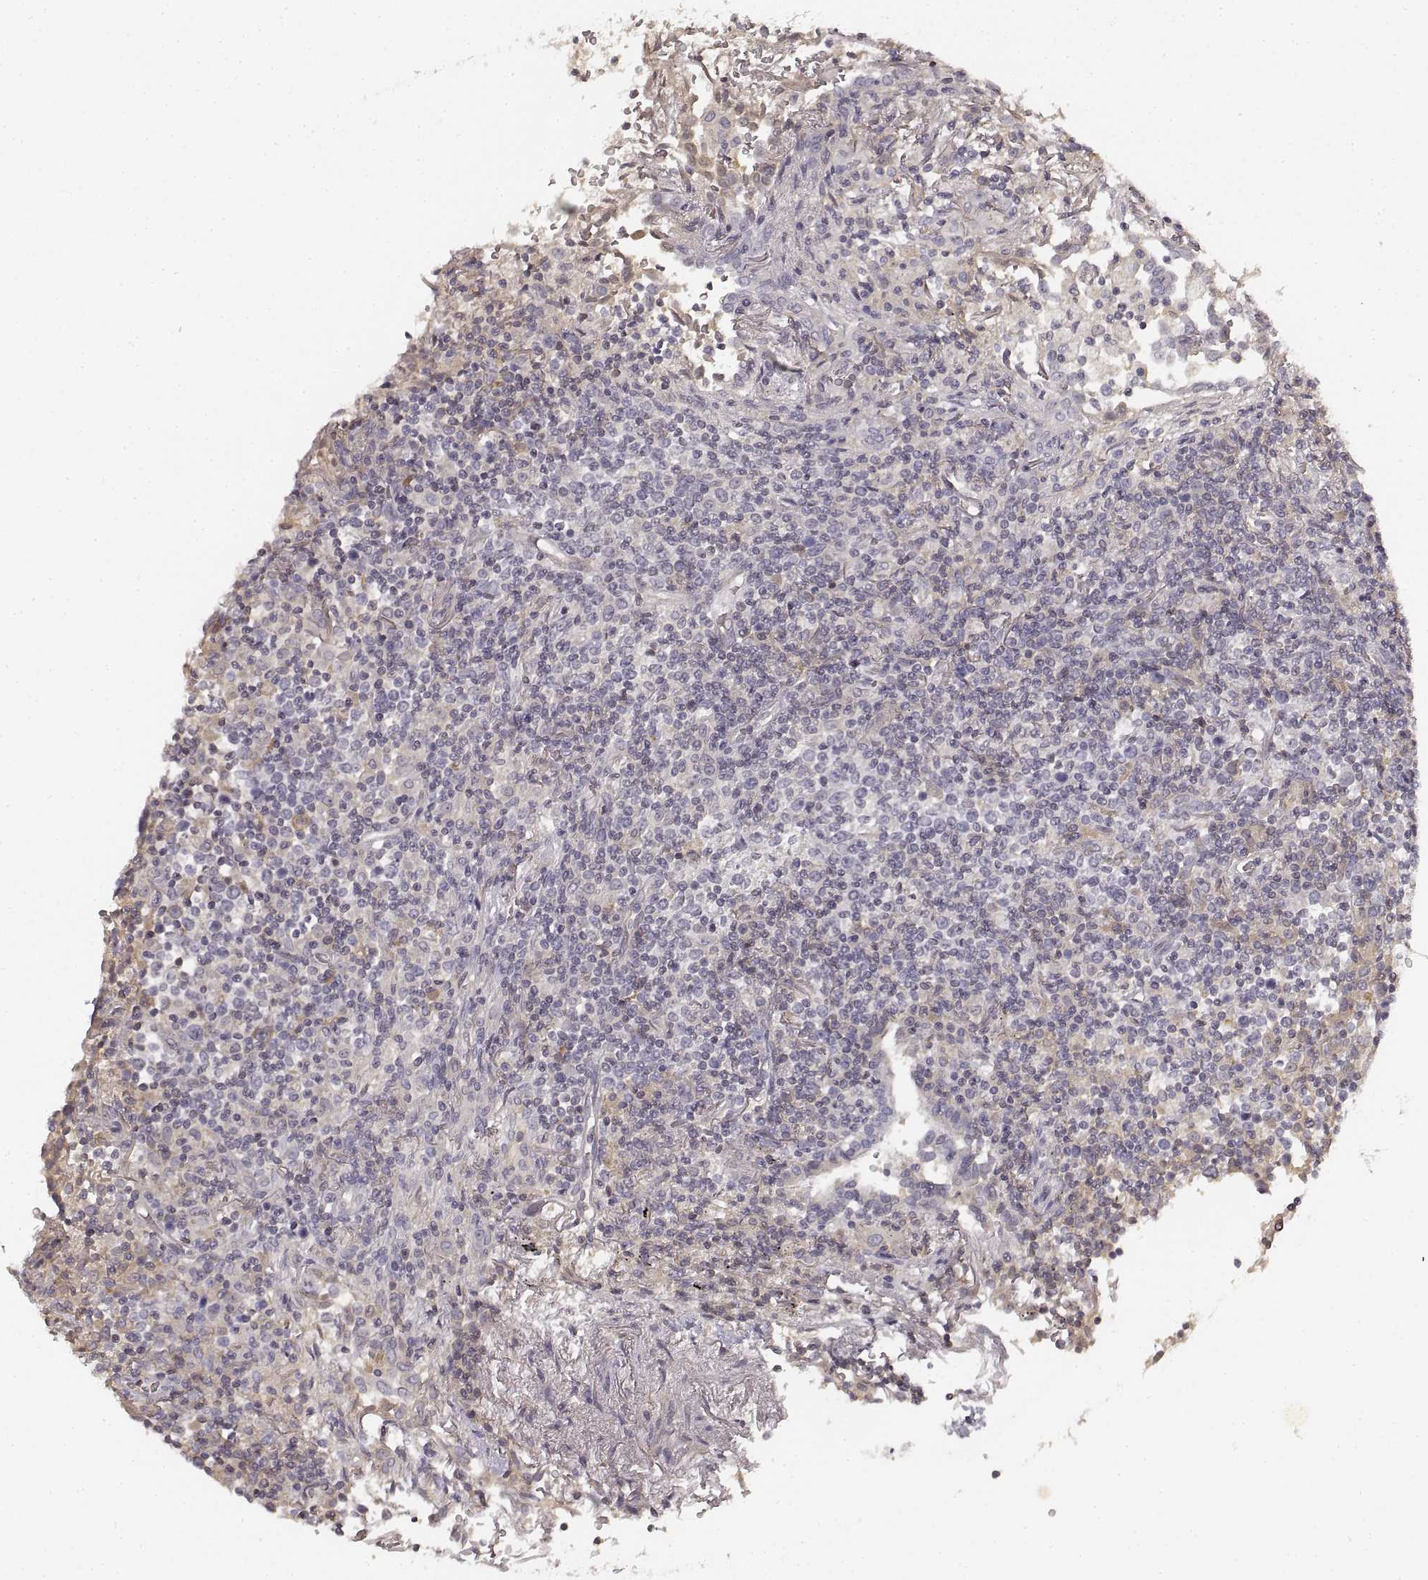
{"staining": {"intensity": "negative", "quantity": "none", "location": "none"}, "tissue": "lymphoma", "cell_type": "Tumor cells", "image_type": "cancer", "snomed": [{"axis": "morphology", "description": "Malignant lymphoma, non-Hodgkin's type, High grade"}, {"axis": "topography", "description": "Lung"}], "caption": "Human high-grade malignant lymphoma, non-Hodgkin's type stained for a protein using immunohistochemistry shows no staining in tumor cells.", "gene": "RUNDC3A", "patient": {"sex": "male", "age": 79}}